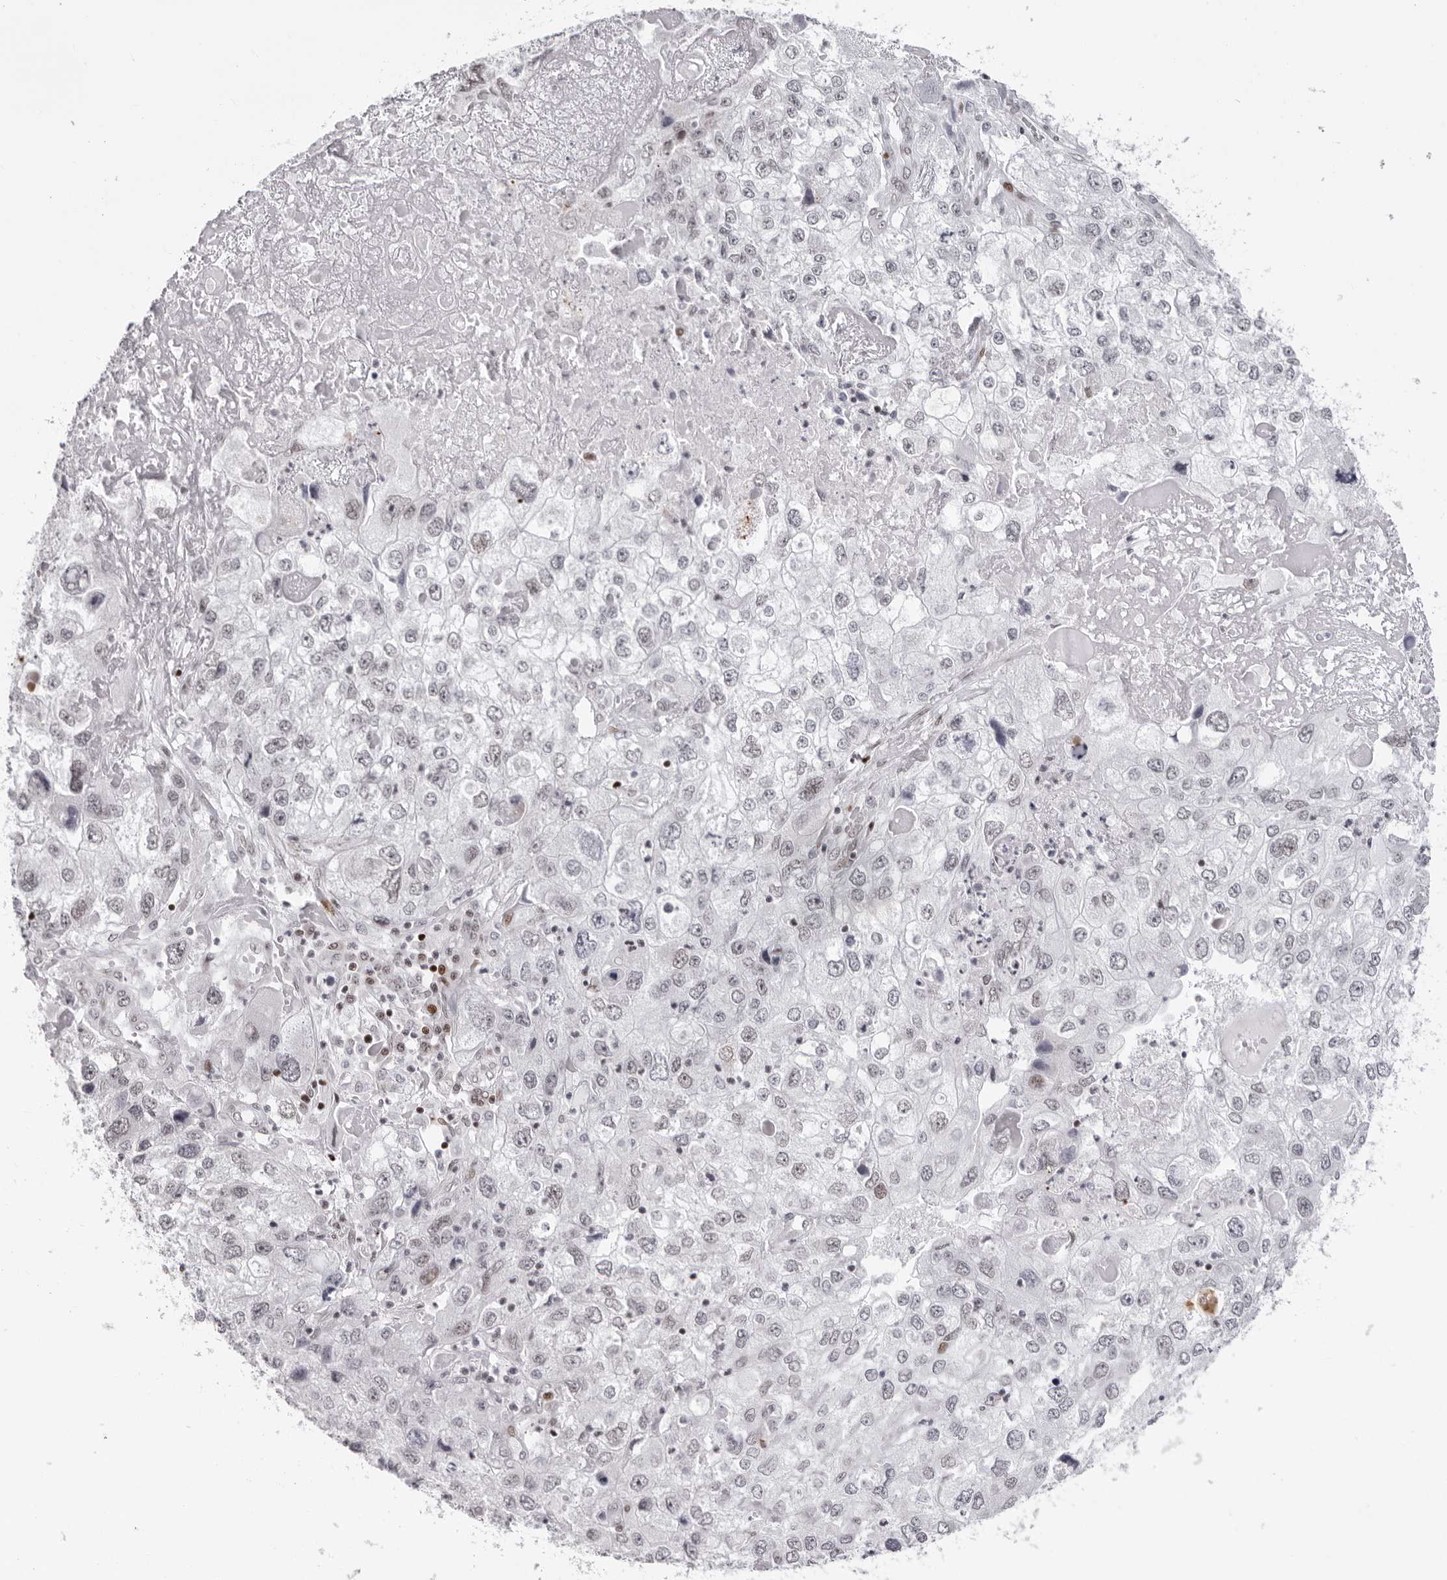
{"staining": {"intensity": "negative", "quantity": "none", "location": "none"}, "tissue": "endometrial cancer", "cell_type": "Tumor cells", "image_type": "cancer", "snomed": [{"axis": "morphology", "description": "Adenocarcinoma, NOS"}, {"axis": "topography", "description": "Endometrium"}], "caption": "Tumor cells show no significant expression in endometrial adenocarcinoma. (Immunohistochemistry, brightfield microscopy, high magnification).", "gene": "NTPCR", "patient": {"sex": "female", "age": 49}}